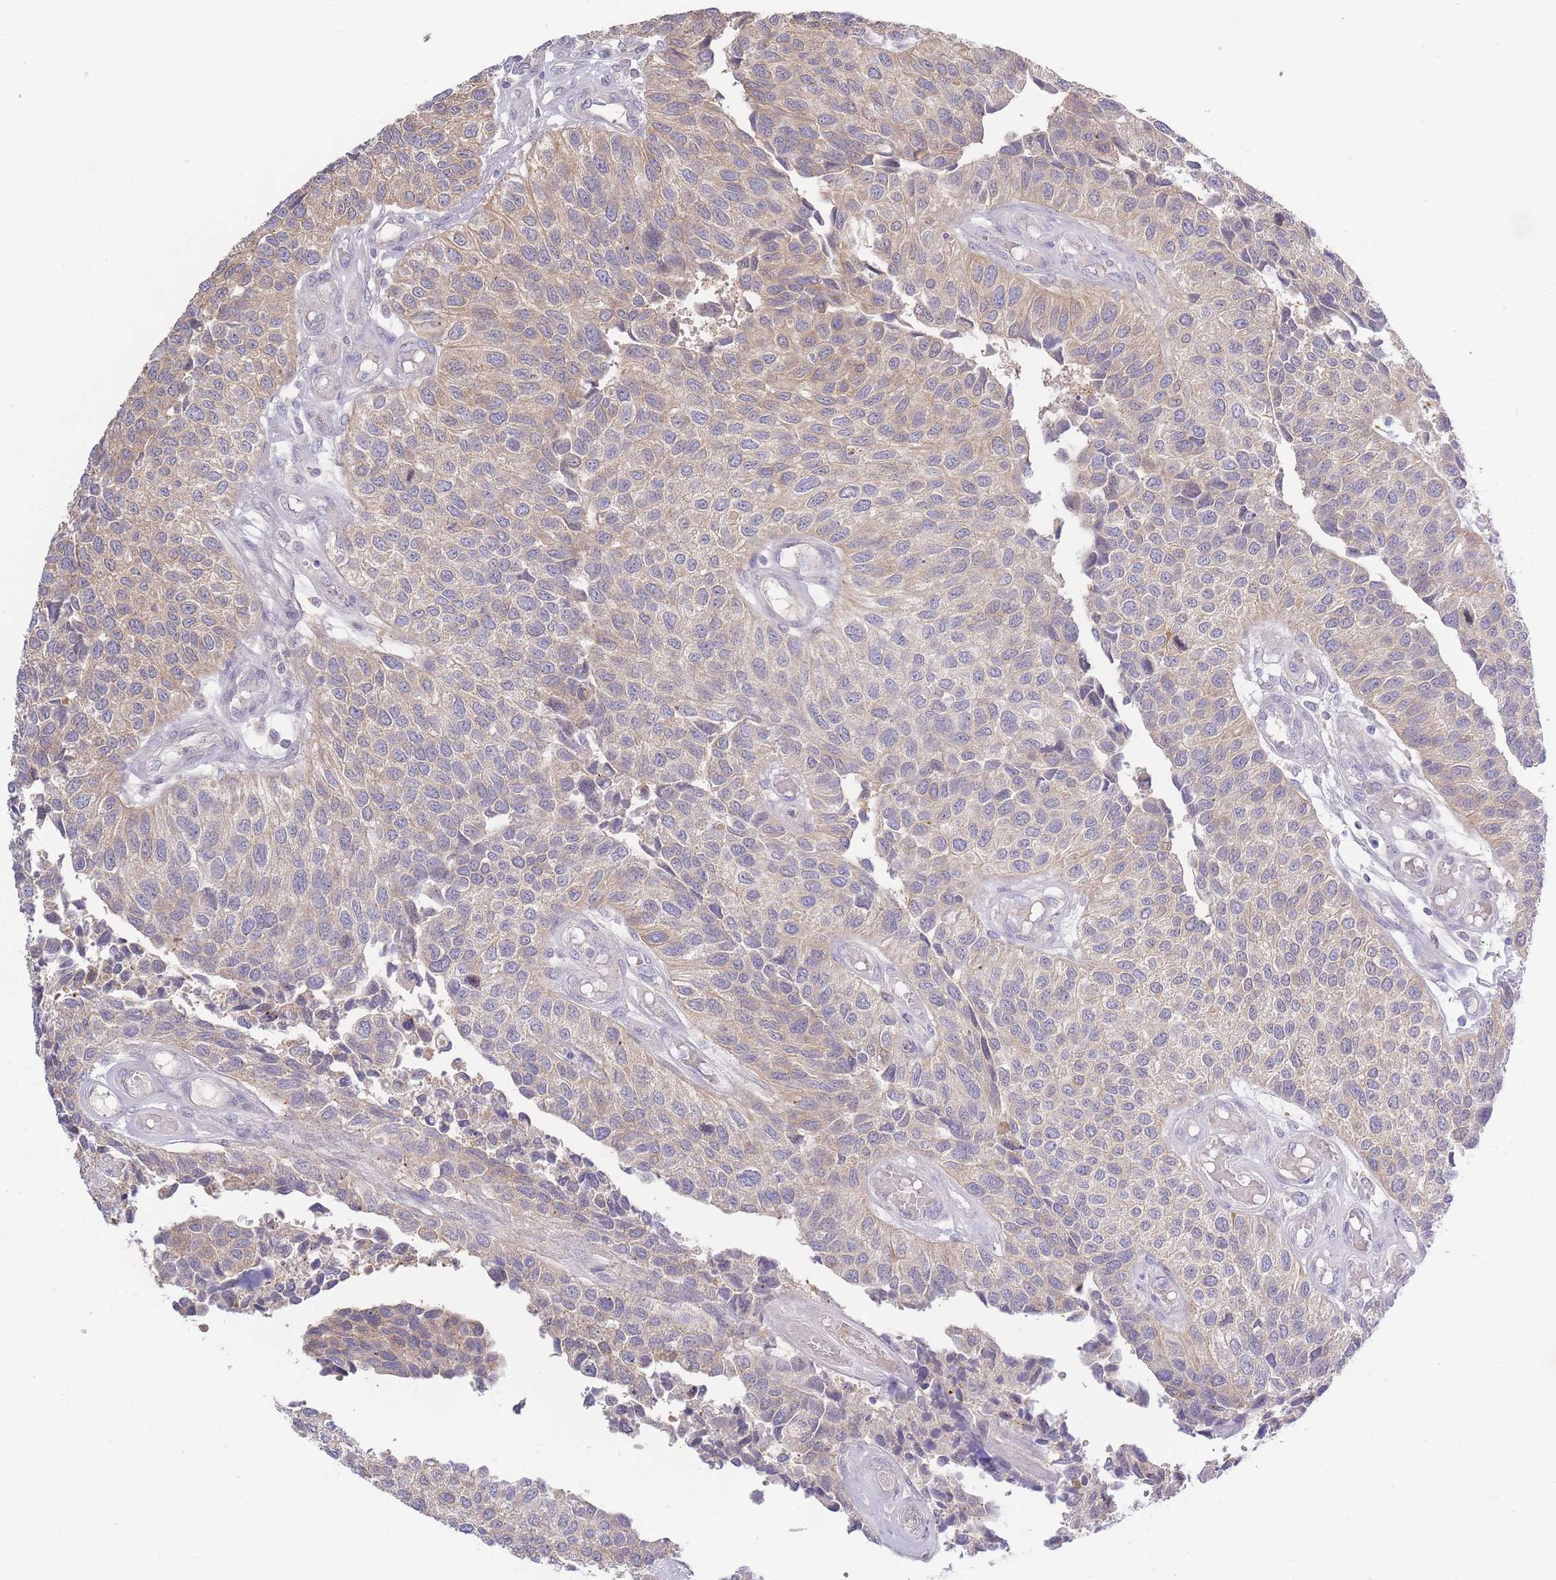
{"staining": {"intensity": "moderate", "quantity": "25%-75%", "location": "cytoplasmic/membranous"}, "tissue": "urothelial cancer", "cell_type": "Tumor cells", "image_type": "cancer", "snomed": [{"axis": "morphology", "description": "Urothelial carcinoma, NOS"}, {"axis": "topography", "description": "Urinary bladder"}], "caption": "Immunohistochemical staining of transitional cell carcinoma demonstrates medium levels of moderate cytoplasmic/membranous expression in about 25%-75% of tumor cells.", "gene": "SPHKAP", "patient": {"sex": "male", "age": 55}}